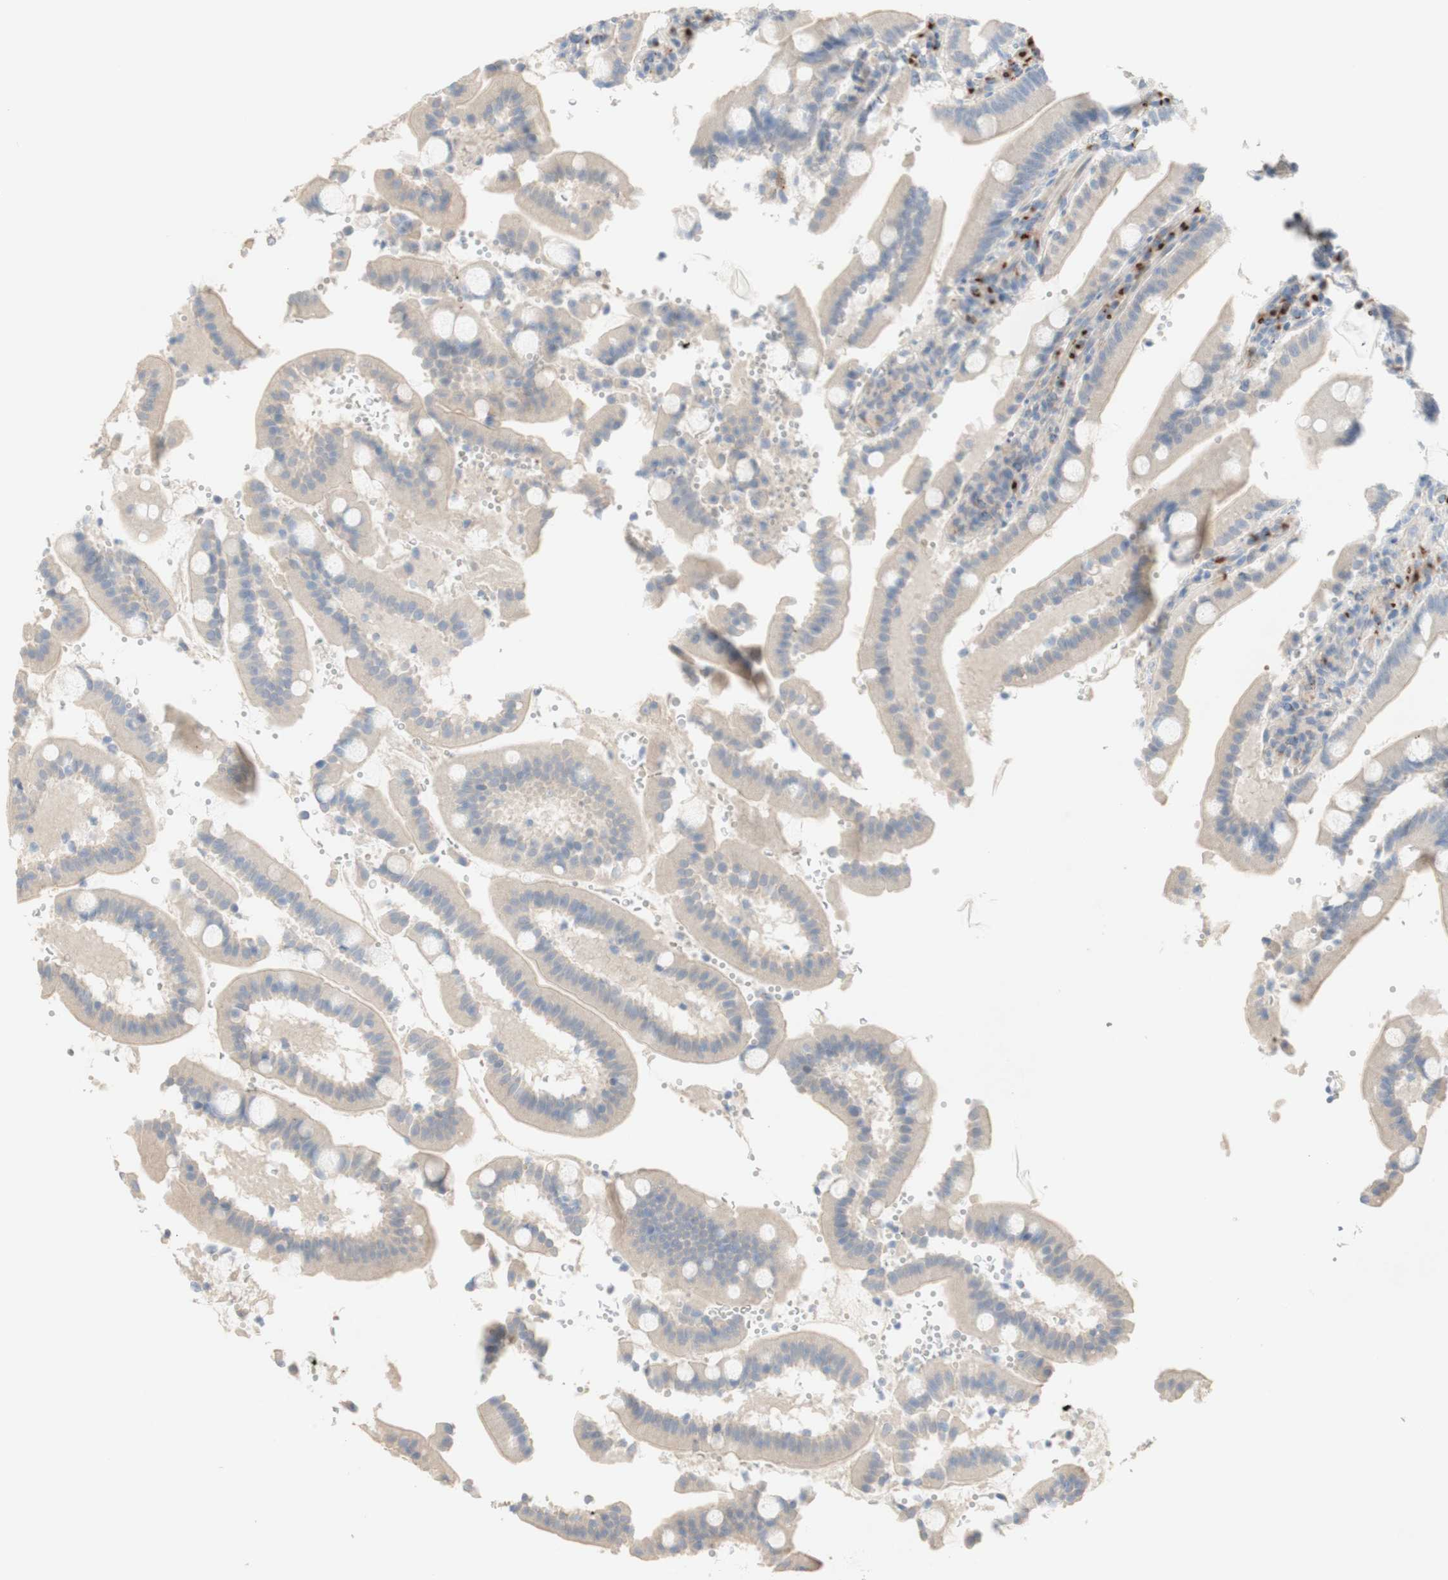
{"staining": {"intensity": "weak", "quantity": ">75%", "location": "cytoplasmic/membranous"}, "tissue": "duodenum", "cell_type": "Glandular cells", "image_type": "normal", "snomed": [{"axis": "morphology", "description": "Normal tissue, NOS"}, {"axis": "topography", "description": "Small intestine, NOS"}], "caption": "This is an image of immunohistochemistry staining of normal duodenum, which shows weak positivity in the cytoplasmic/membranous of glandular cells.", "gene": "MANEA", "patient": {"sex": "female", "age": 71}}